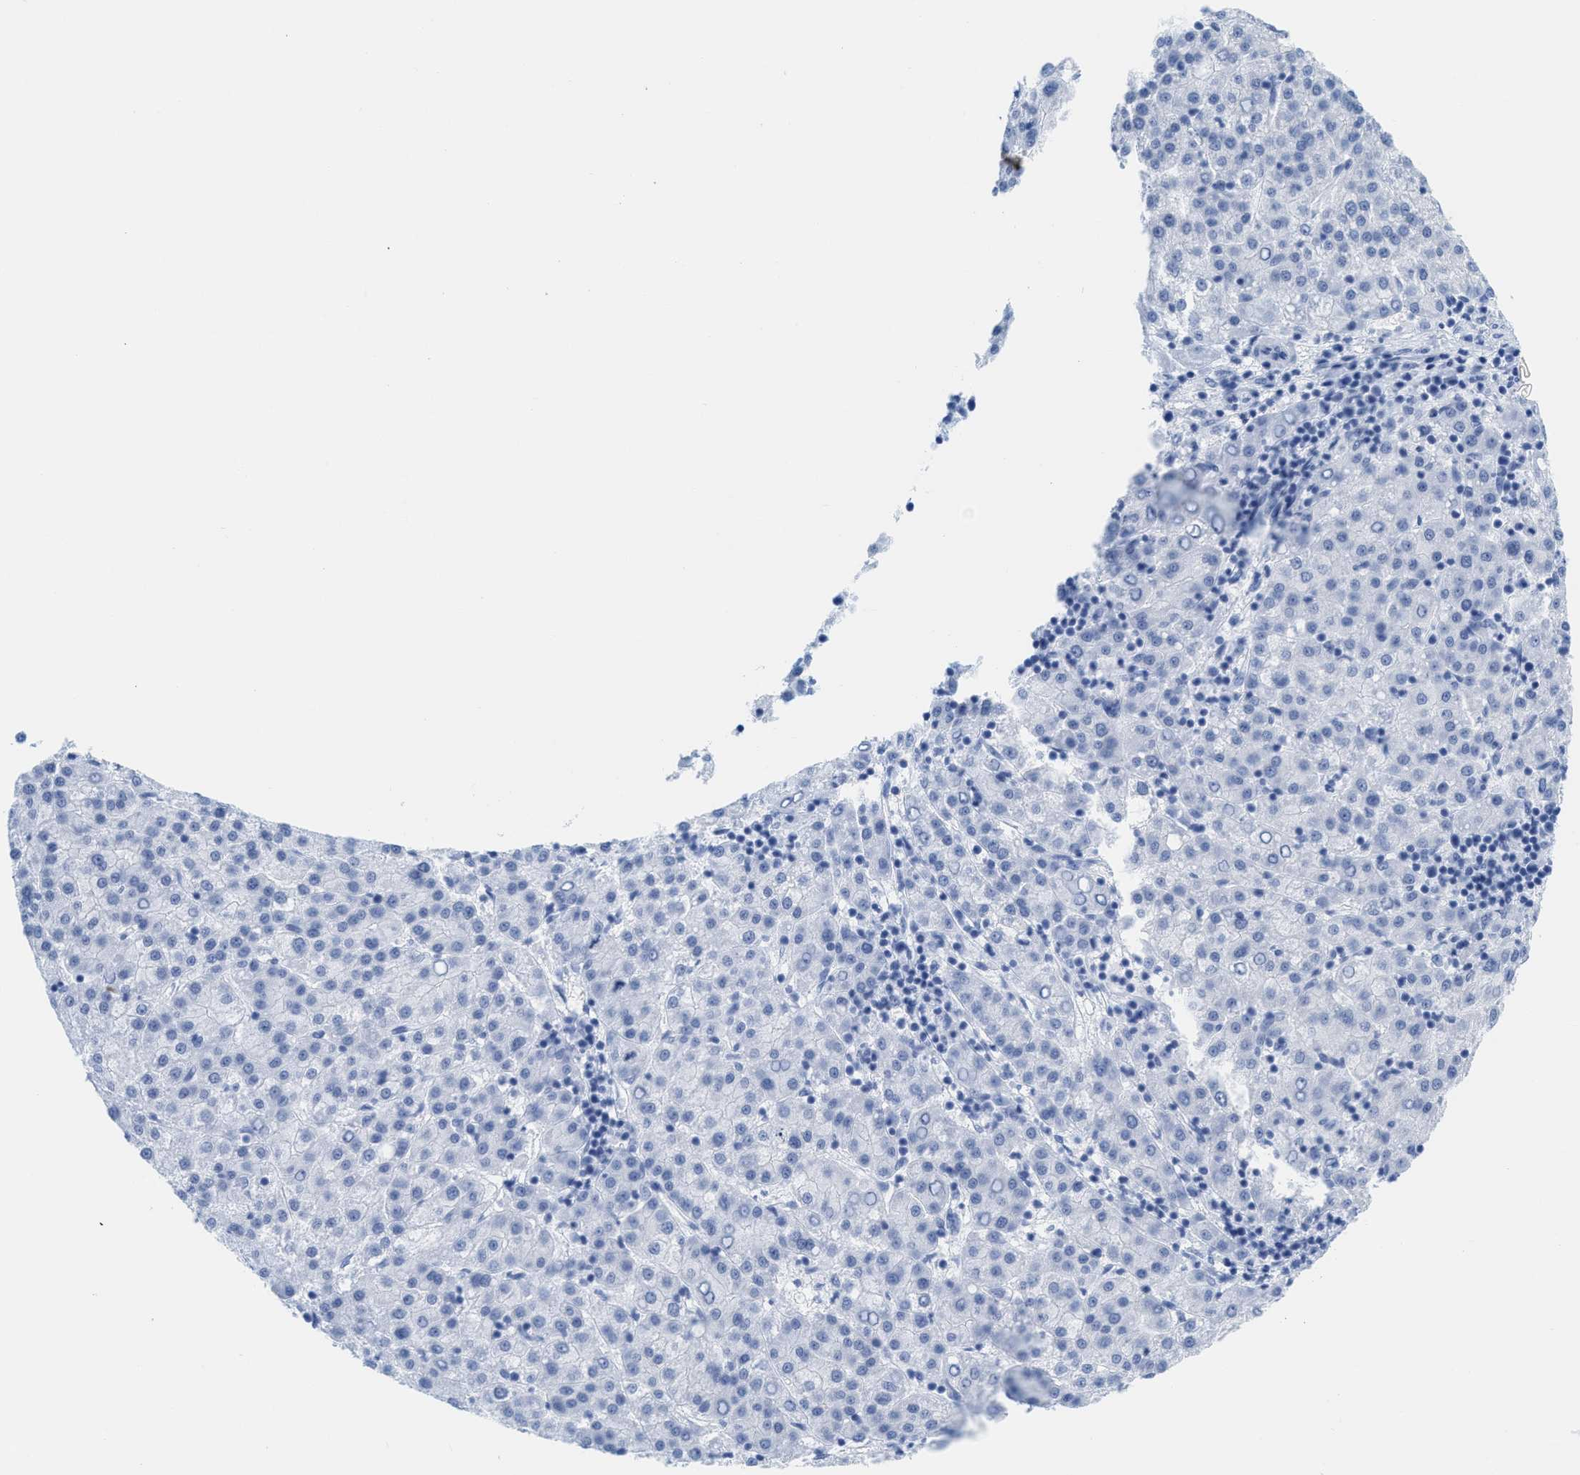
{"staining": {"intensity": "negative", "quantity": "none", "location": "none"}, "tissue": "liver cancer", "cell_type": "Tumor cells", "image_type": "cancer", "snomed": [{"axis": "morphology", "description": "Carcinoma, Hepatocellular, NOS"}, {"axis": "topography", "description": "Liver"}], "caption": "DAB immunohistochemical staining of human liver hepatocellular carcinoma reveals no significant staining in tumor cells.", "gene": "LDAF1", "patient": {"sex": "female", "age": 58}}